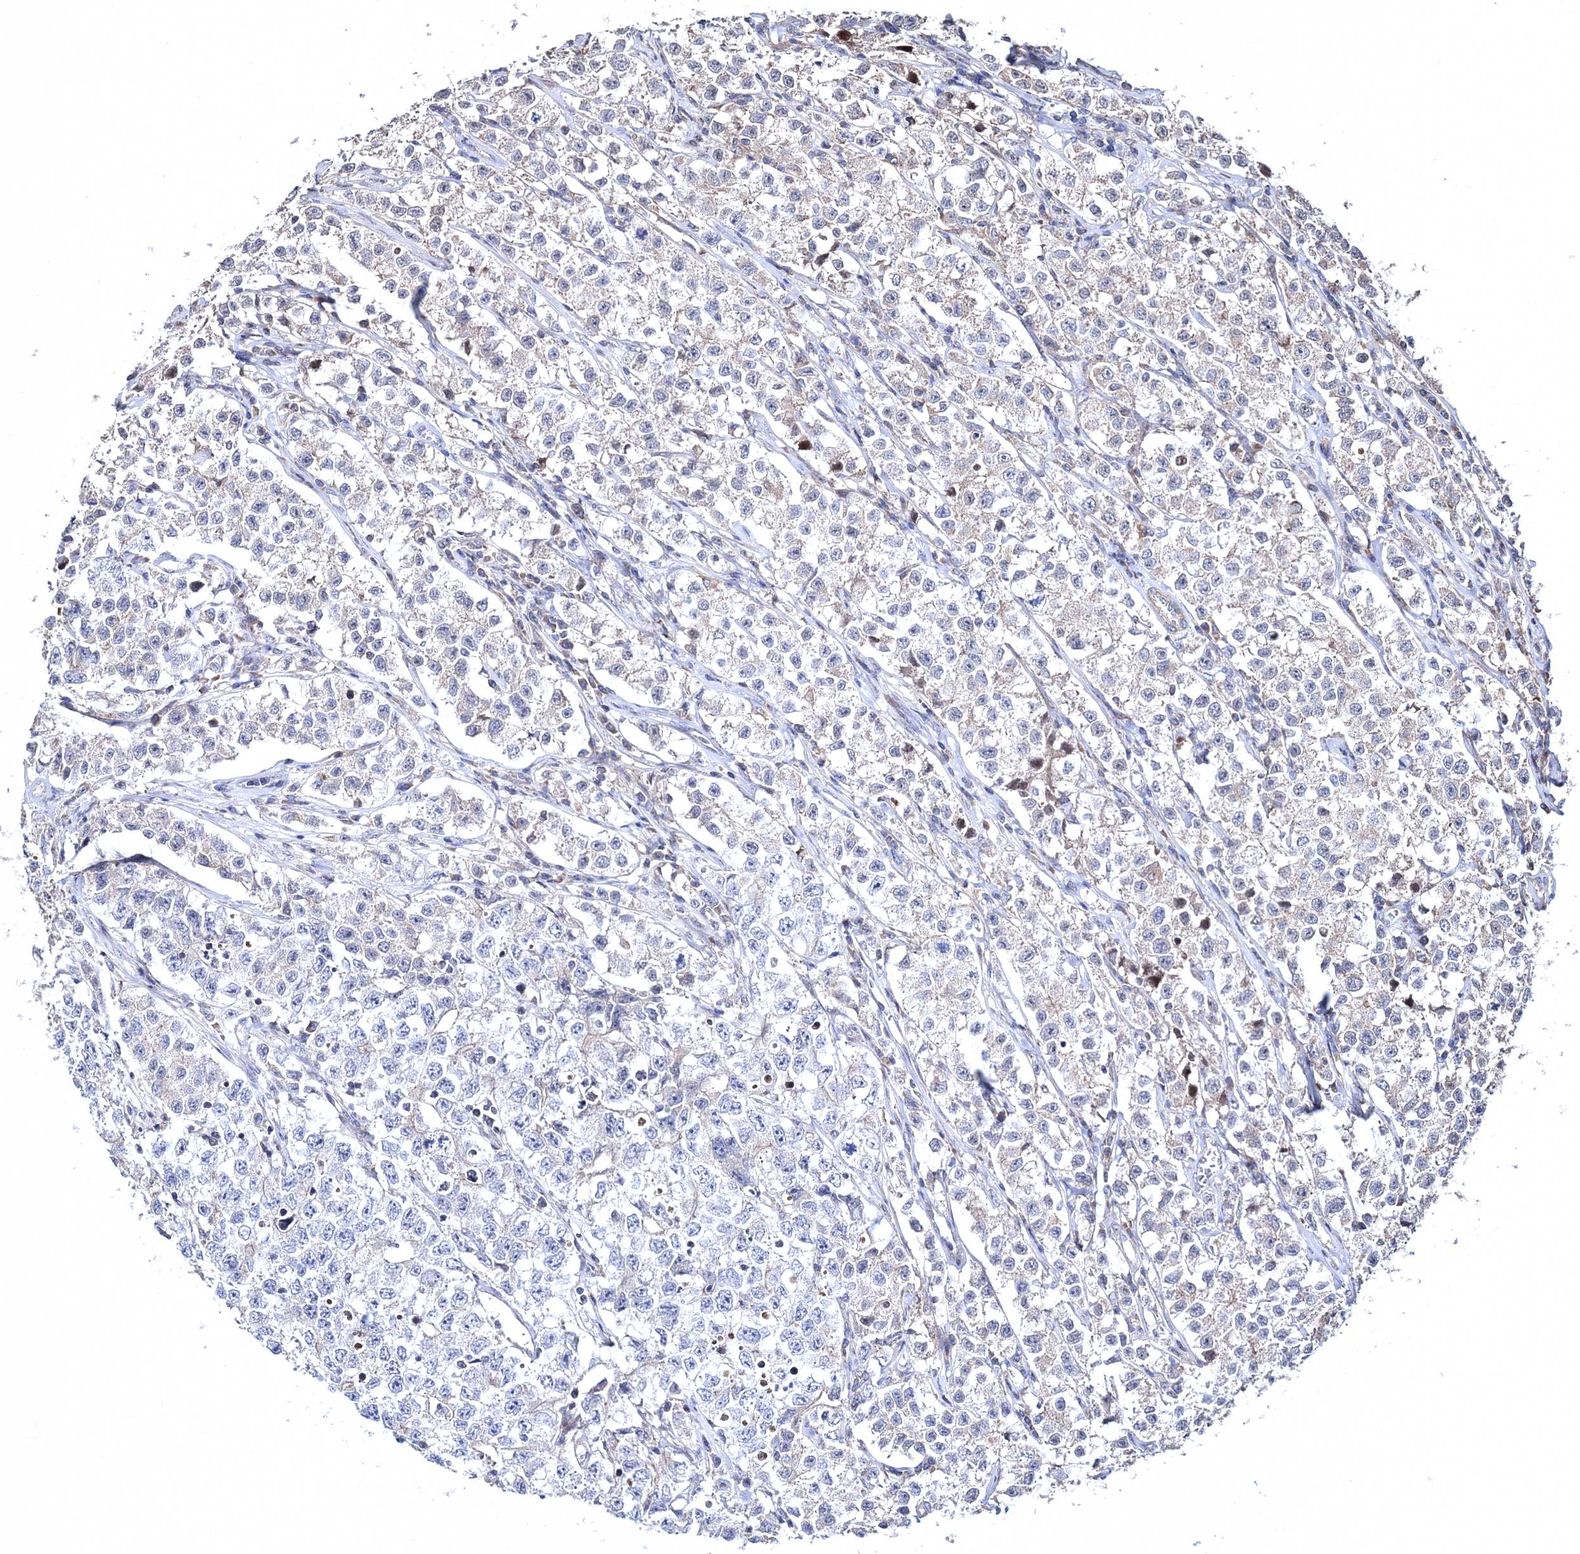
{"staining": {"intensity": "negative", "quantity": "none", "location": "none"}, "tissue": "testis cancer", "cell_type": "Tumor cells", "image_type": "cancer", "snomed": [{"axis": "morphology", "description": "Seminoma, NOS"}, {"axis": "morphology", "description": "Carcinoma, Embryonal, NOS"}, {"axis": "topography", "description": "Testis"}], "caption": "Immunohistochemical staining of testis cancer displays no significant positivity in tumor cells.", "gene": "PPP2R2B", "patient": {"sex": "male", "age": 43}}